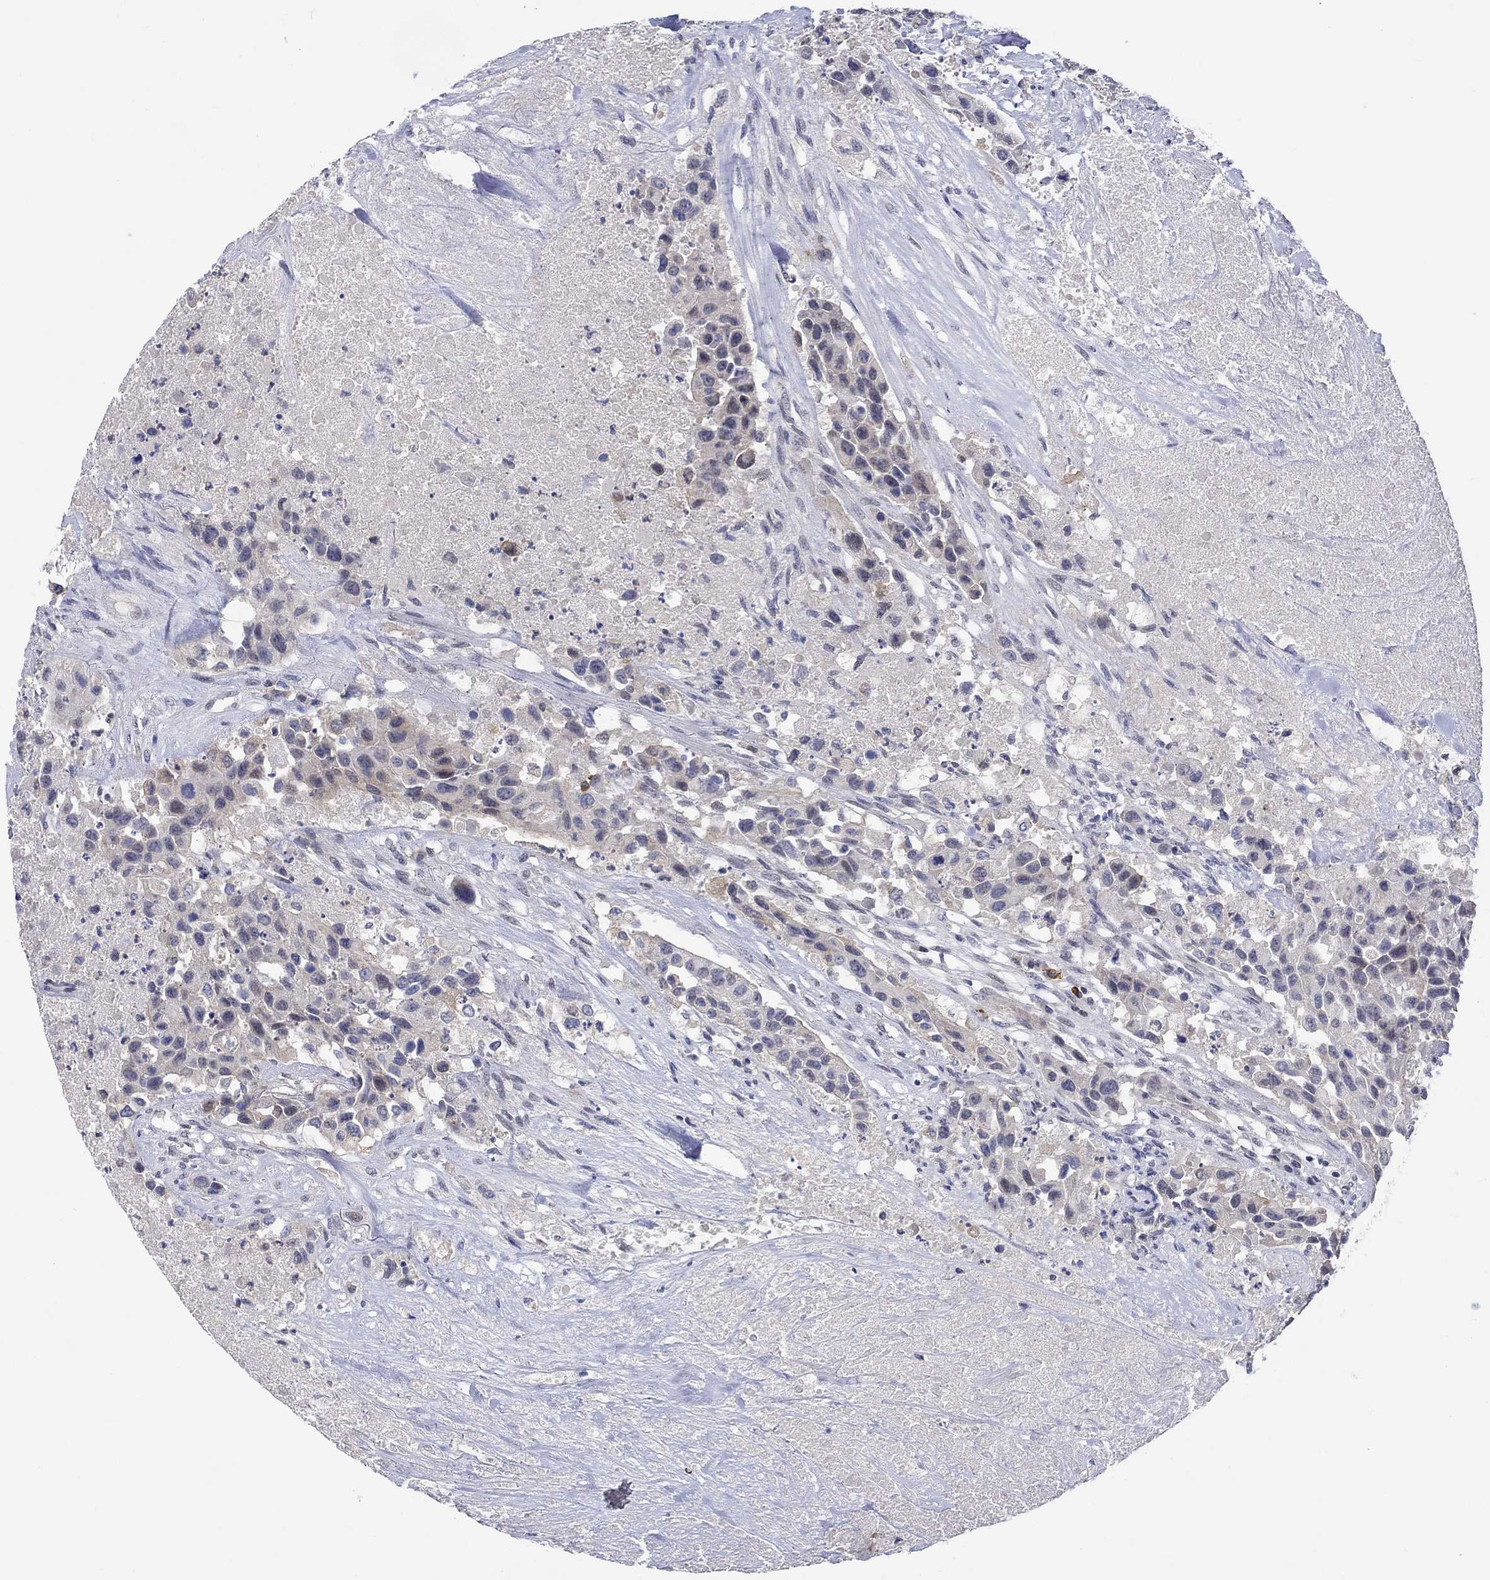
{"staining": {"intensity": "negative", "quantity": "none", "location": "none"}, "tissue": "urothelial cancer", "cell_type": "Tumor cells", "image_type": "cancer", "snomed": [{"axis": "morphology", "description": "Urothelial carcinoma, High grade"}, {"axis": "topography", "description": "Urinary bladder"}], "caption": "Human high-grade urothelial carcinoma stained for a protein using immunohistochemistry displays no expression in tumor cells.", "gene": "WASF1", "patient": {"sex": "female", "age": 73}}